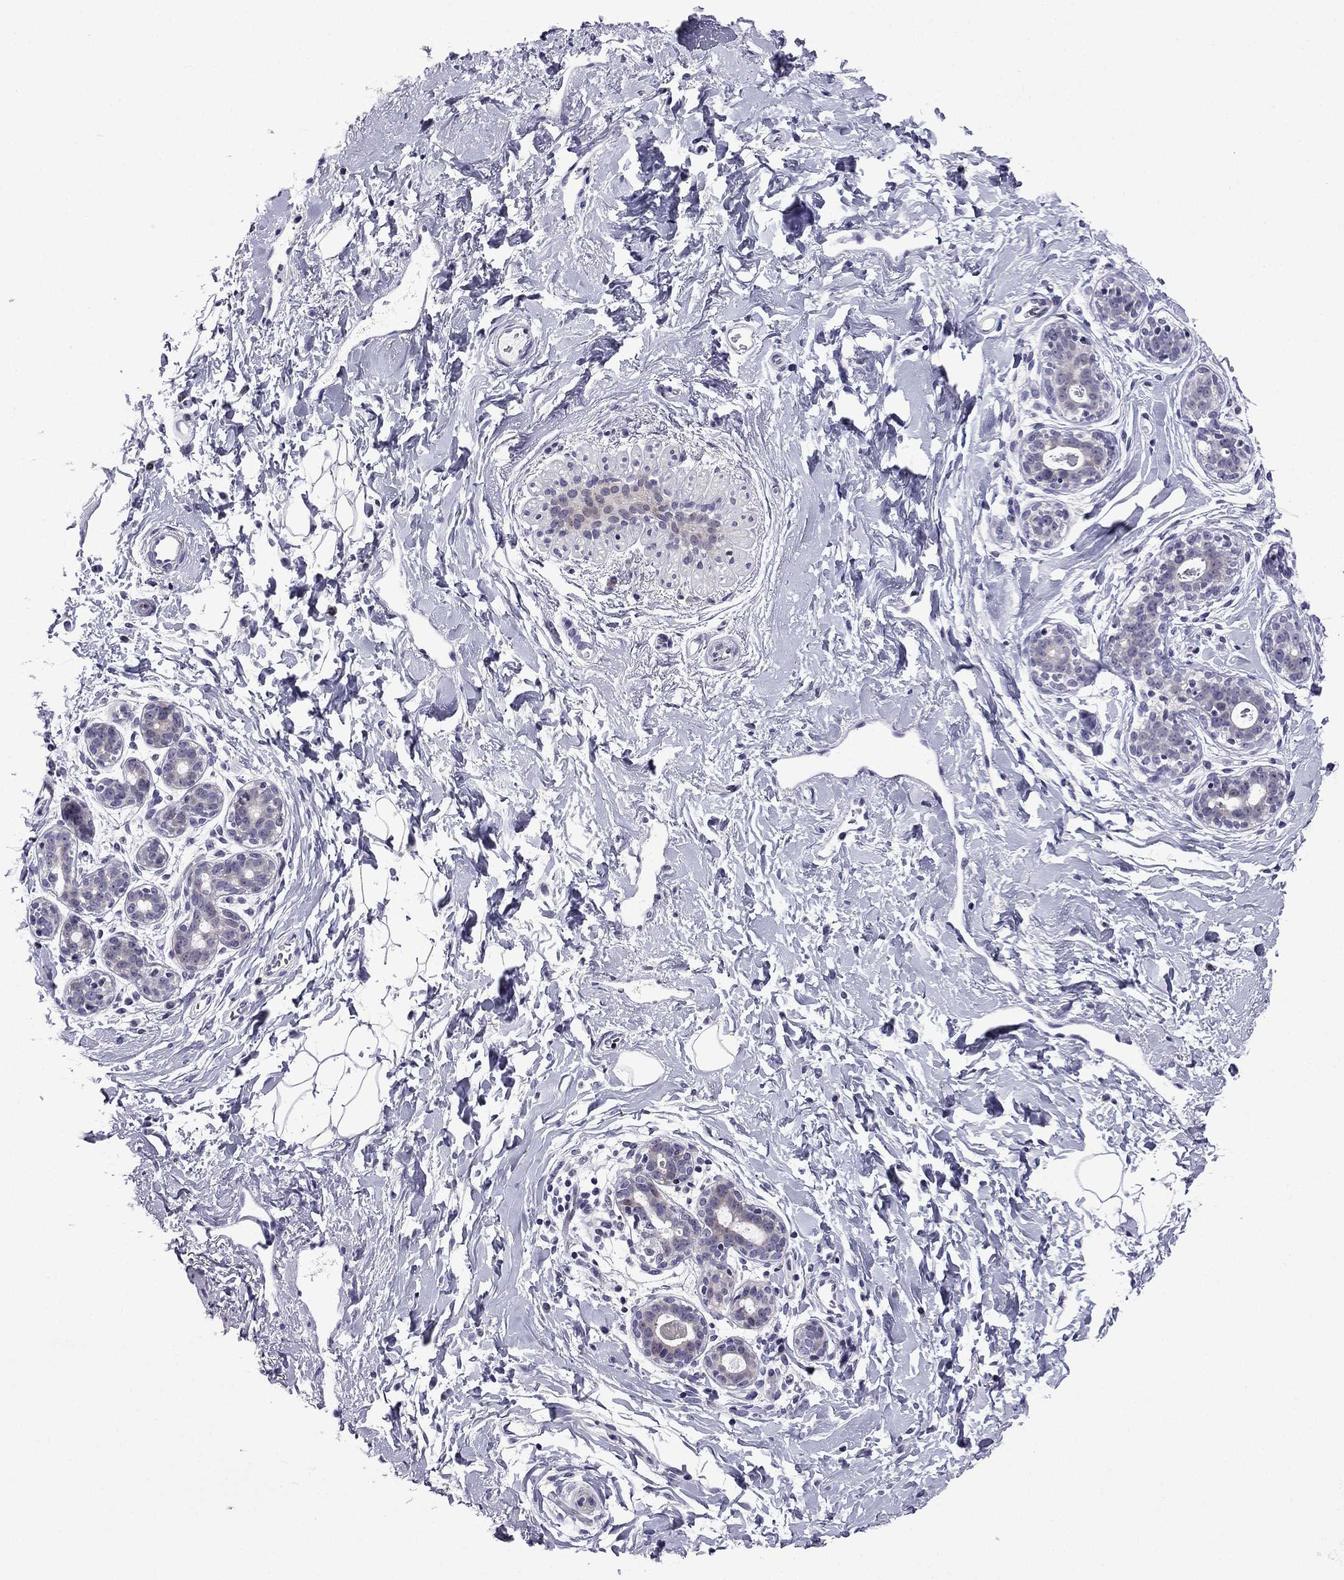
{"staining": {"intensity": "negative", "quantity": "none", "location": "none"}, "tissue": "breast", "cell_type": "Adipocytes", "image_type": "normal", "snomed": [{"axis": "morphology", "description": "Normal tissue, NOS"}, {"axis": "topography", "description": "Breast"}], "caption": "Protein analysis of benign breast shows no significant positivity in adipocytes.", "gene": "POM121L12", "patient": {"sex": "female", "age": 43}}